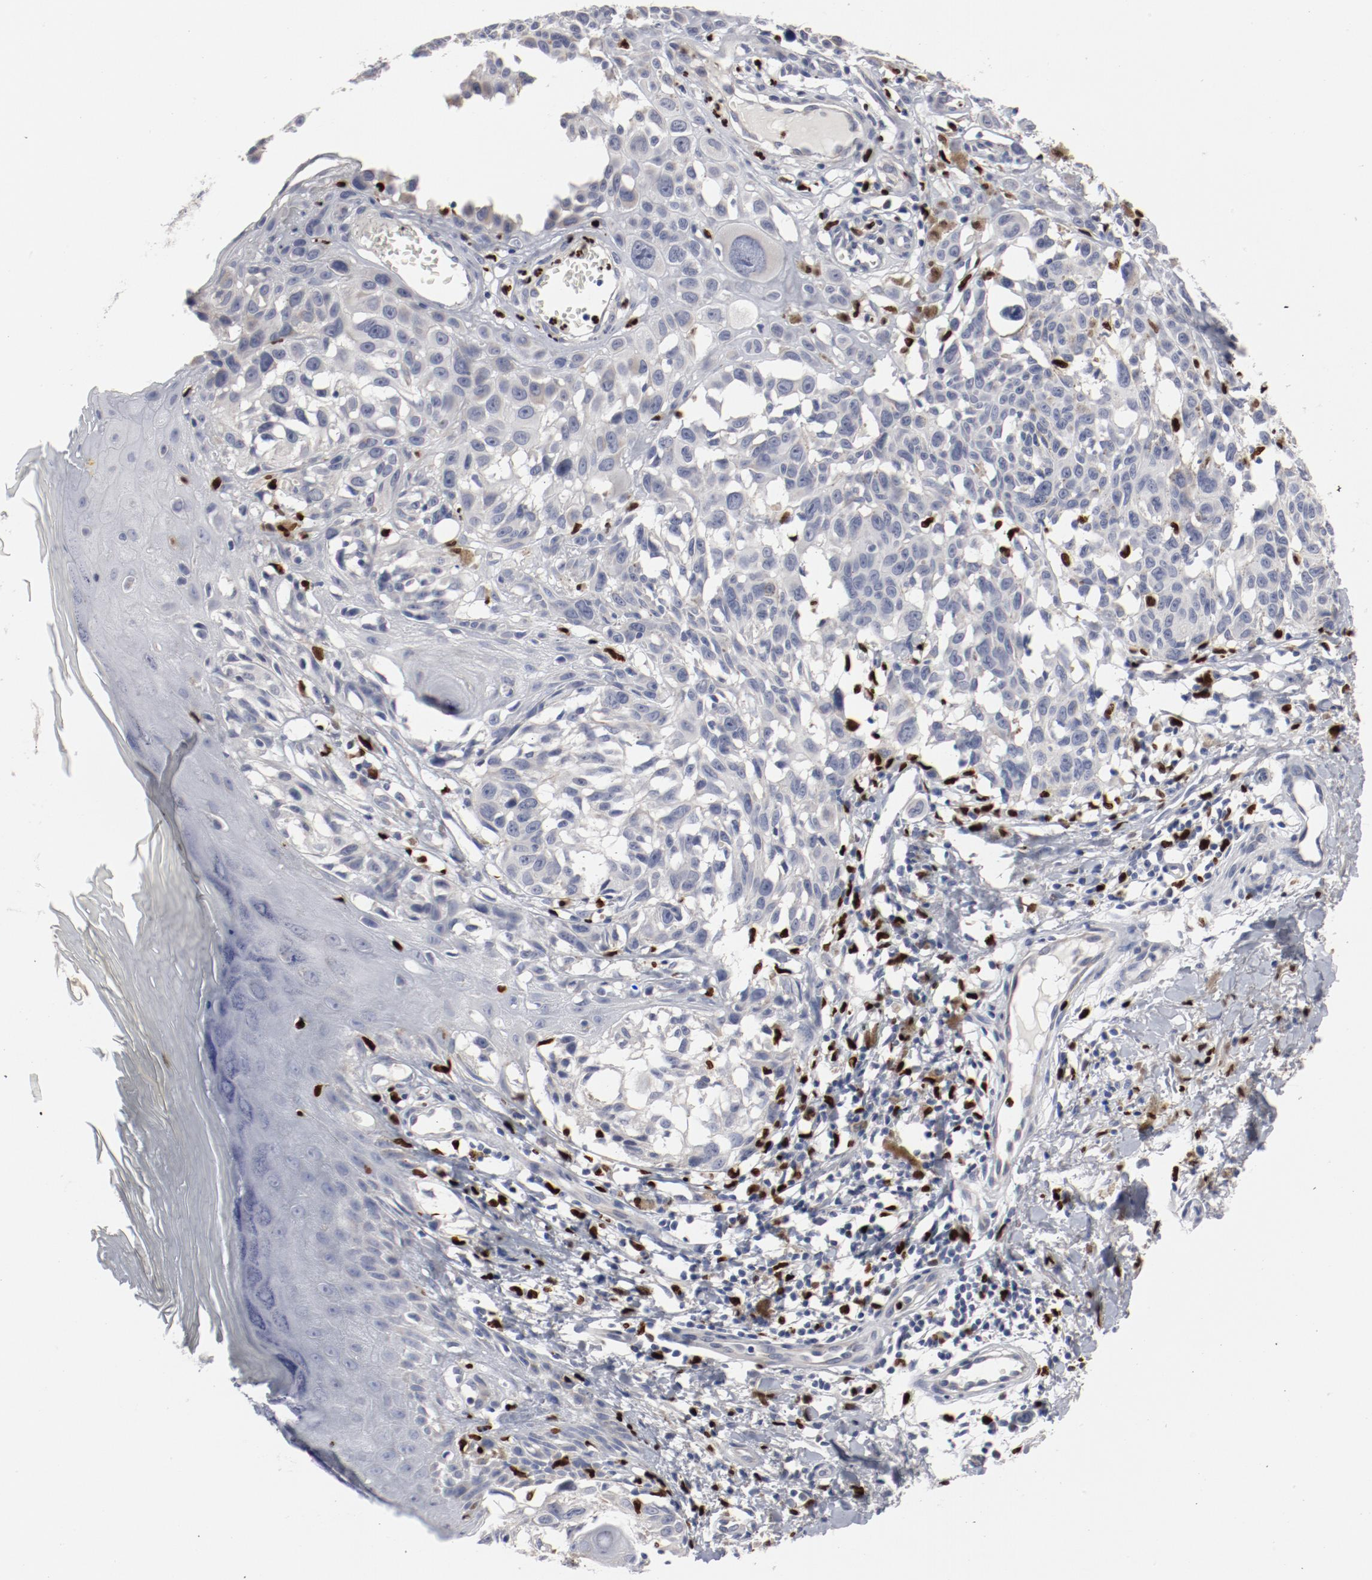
{"staining": {"intensity": "negative", "quantity": "none", "location": "none"}, "tissue": "melanoma", "cell_type": "Tumor cells", "image_type": "cancer", "snomed": [{"axis": "morphology", "description": "Malignant melanoma, NOS"}, {"axis": "topography", "description": "Skin"}], "caption": "Immunohistochemical staining of melanoma displays no significant positivity in tumor cells. Brightfield microscopy of immunohistochemistry stained with DAB (3,3'-diaminobenzidine) (brown) and hematoxylin (blue), captured at high magnification.", "gene": "SPI1", "patient": {"sex": "female", "age": 77}}